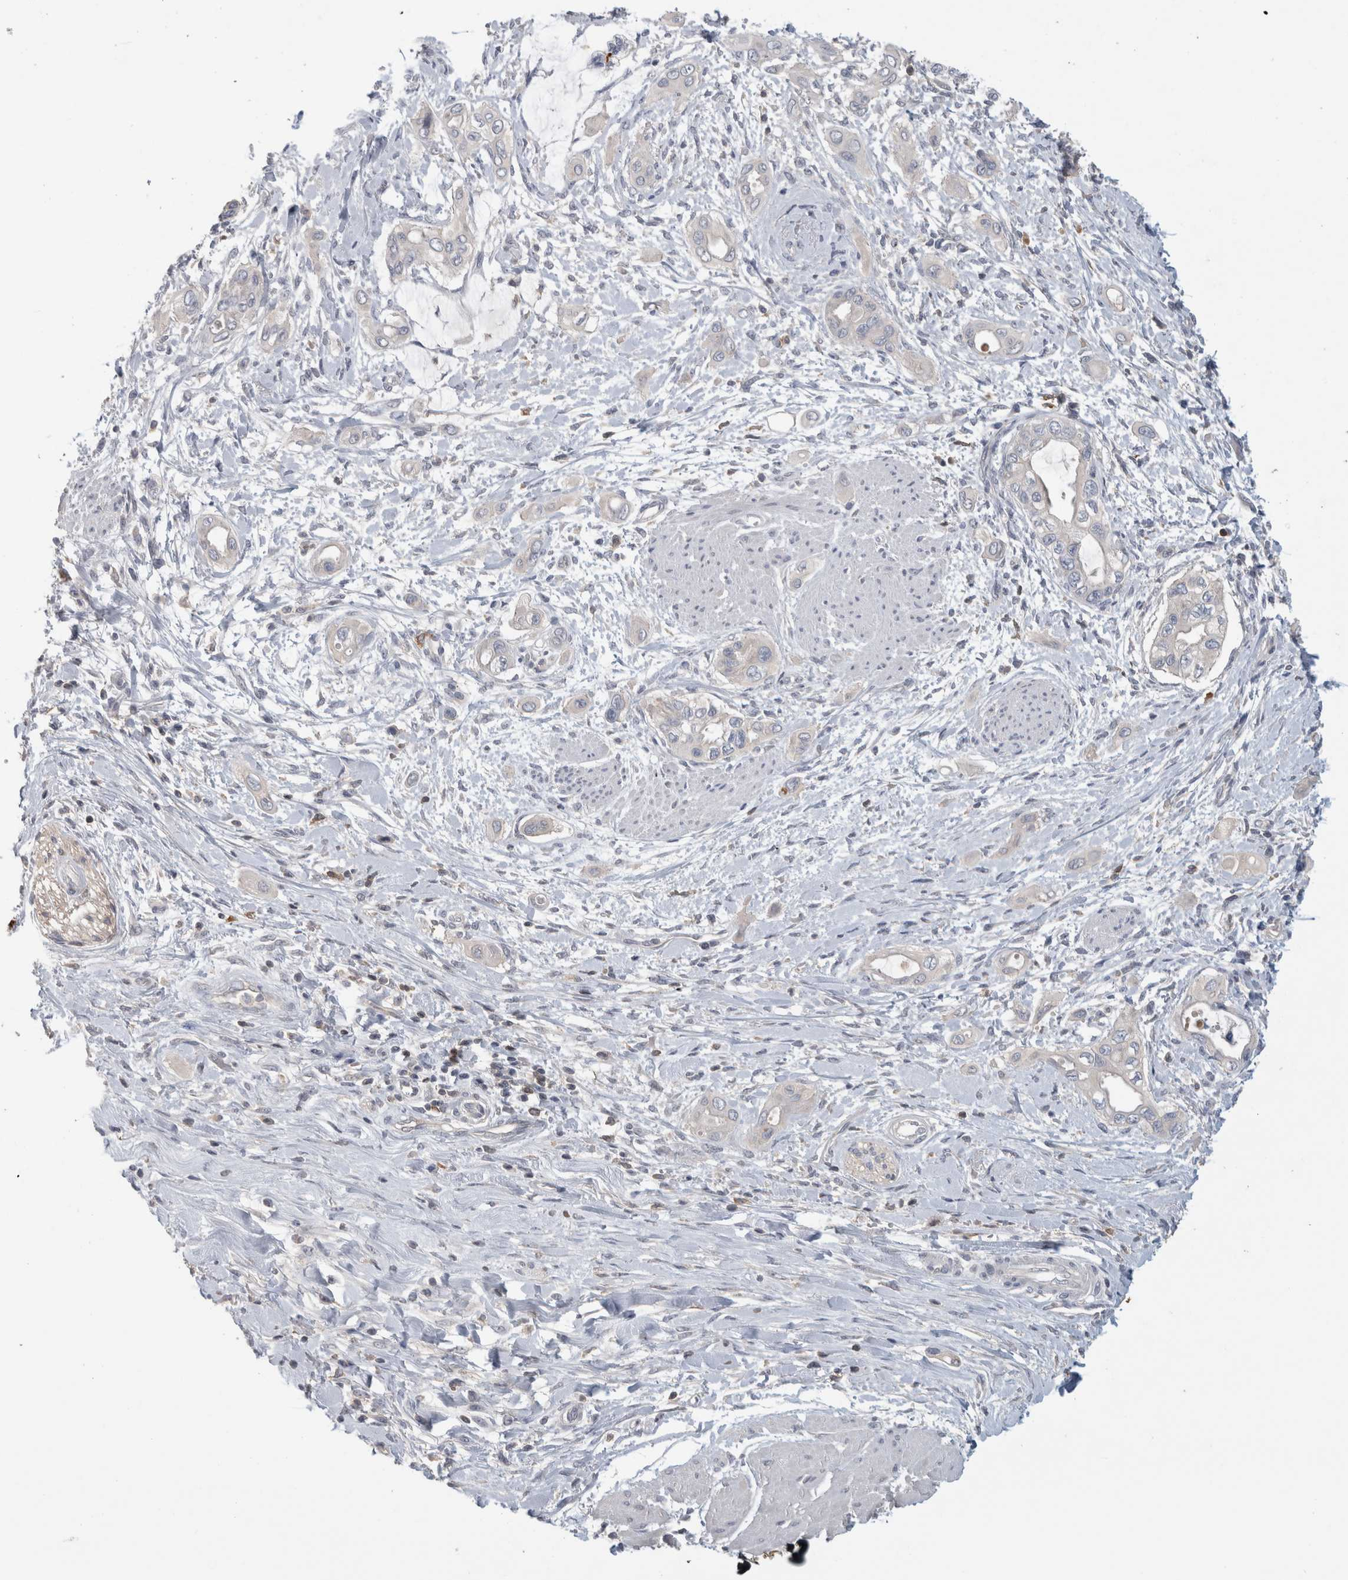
{"staining": {"intensity": "negative", "quantity": "none", "location": "none"}, "tissue": "pancreatic cancer", "cell_type": "Tumor cells", "image_type": "cancer", "snomed": [{"axis": "morphology", "description": "Adenocarcinoma, NOS"}, {"axis": "topography", "description": "Pancreas"}], "caption": "This micrograph is of pancreatic cancer stained with immunohistochemistry (IHC) to label a protein in brown with the nuclei are counter-stained blue. There is no positivity in tumor cells.", "gene": "GFRA2", "patient": {"sex": "male", "age": 59}}